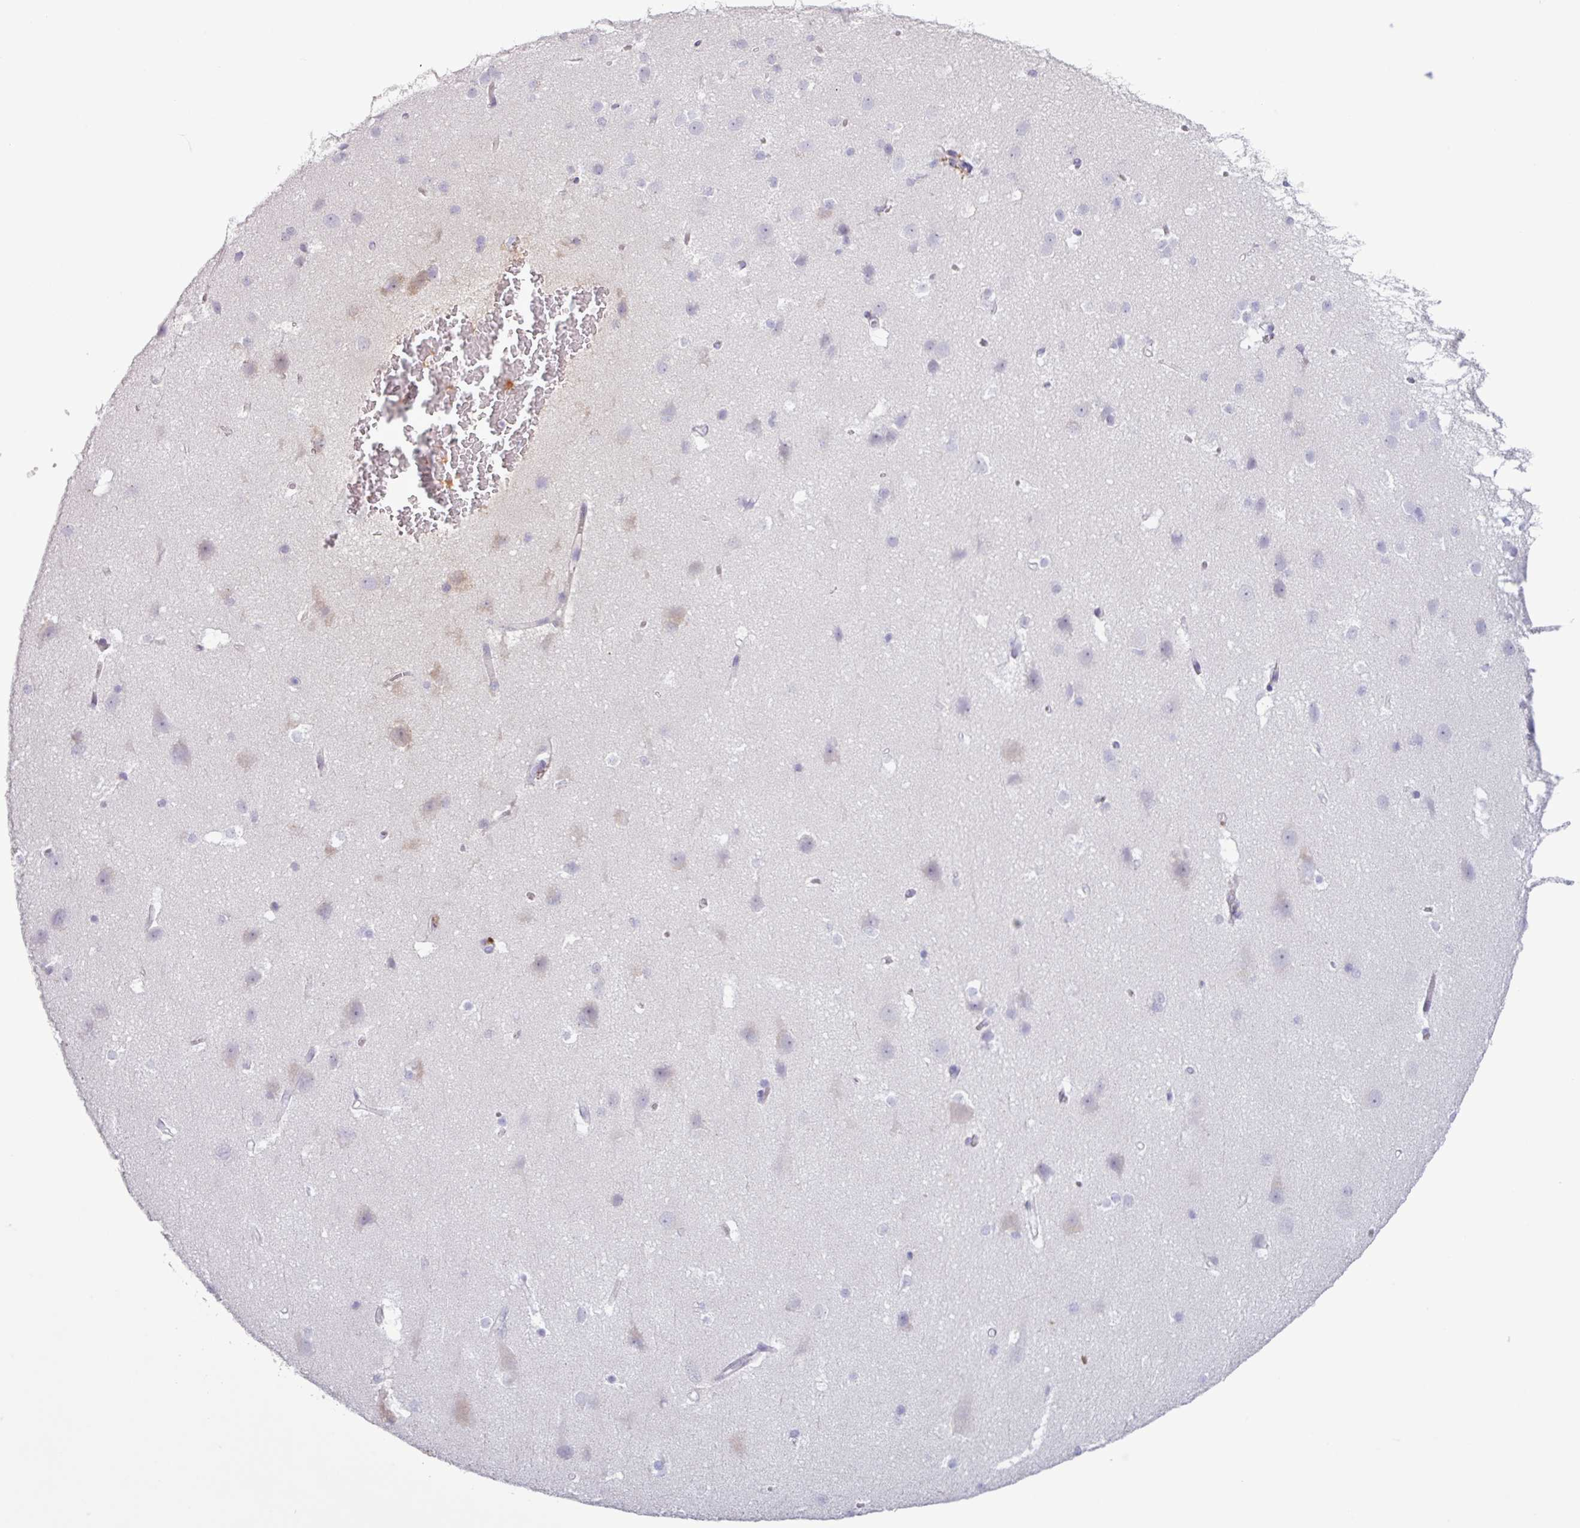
{"staining": {"intensity": "weak", "quantity": "<25%", "location": "cytoplasmic/membranous"}, "tissue": "cerebral cortex", "cell_type": "Endothelial cells", "image_type": "normal", "snomed": [{"axis": "morphology", "description": "Normal tissue, NOS"}, {"axis": "topography", "description": "Cerebral cortex"}], "caption": "This photomicrograph is of normal cerebral cortex stained with immunohistochemistry (IHC) to label a protein in brown with the nuclei are counter-stained blue. There is no staining in endothelial cells.", "gene": "C4A", "patient": {"sex": "male", "age": 37}}